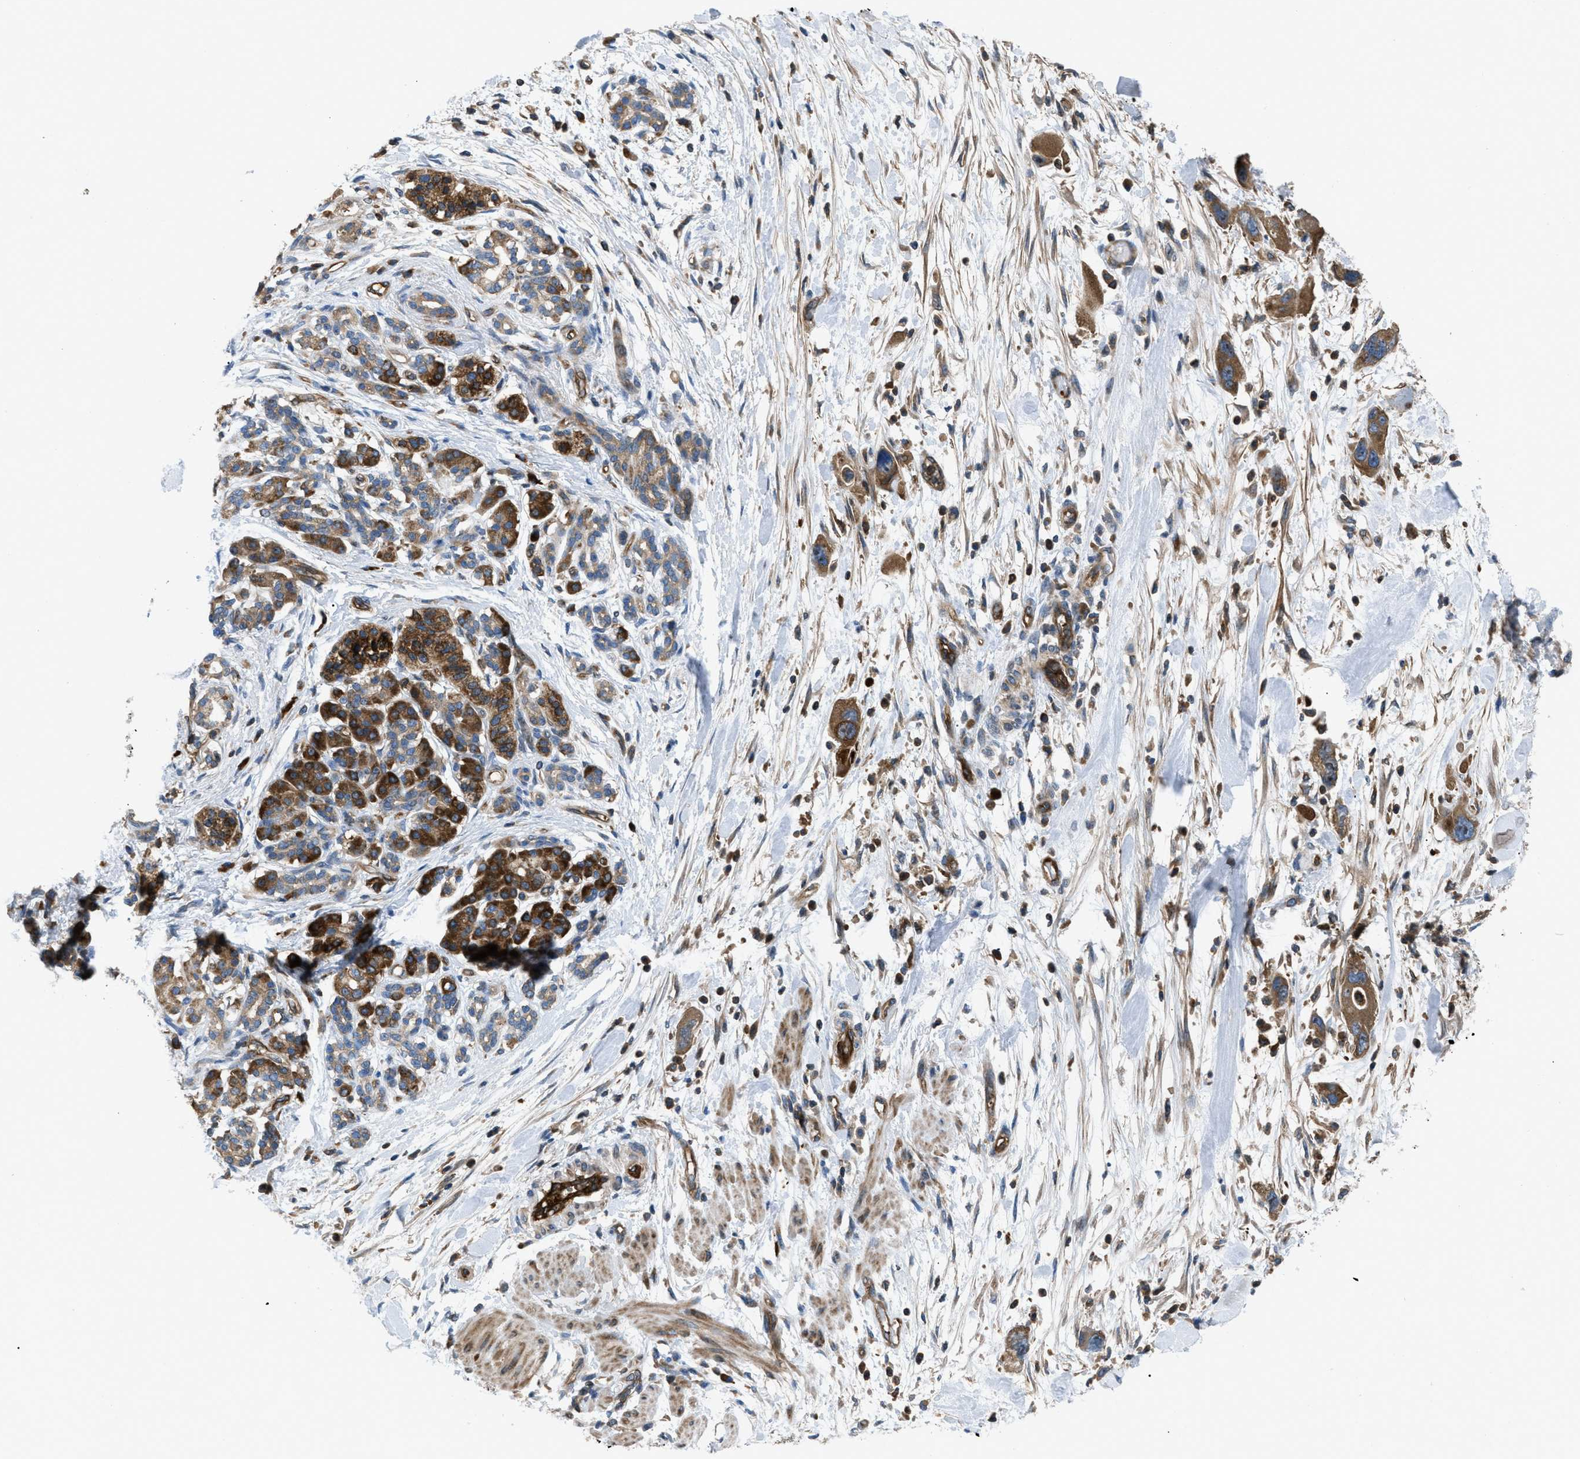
{"staining": {"intensity": "moderate", "quantity": ">75%", "location": "cytoplasmic/membranous"}, "tissue": "pancreatic cancer", "cell_type": "Tumor cells", "image_type": "cancer", "snomed": [{"axis": "morphology", "description": "Normal tissue, NOS"}, {"axis": "morphology", "description": "Adenocarcinoma, NOS"}, {"axis": "topography", "description": "Pancreas"}], "caption": "High-magnification brightfield microscopy of adenocarcinoma (pancreatic) stained with DAB (brown) and counterstained with hematoxylin (blue). tumor cells exhibit moderate cytoplasmic/membranous expression is identified in about>75% of cells.", "gene": "ATP2A3", "patient": {"sex": "female", "age": 71}}